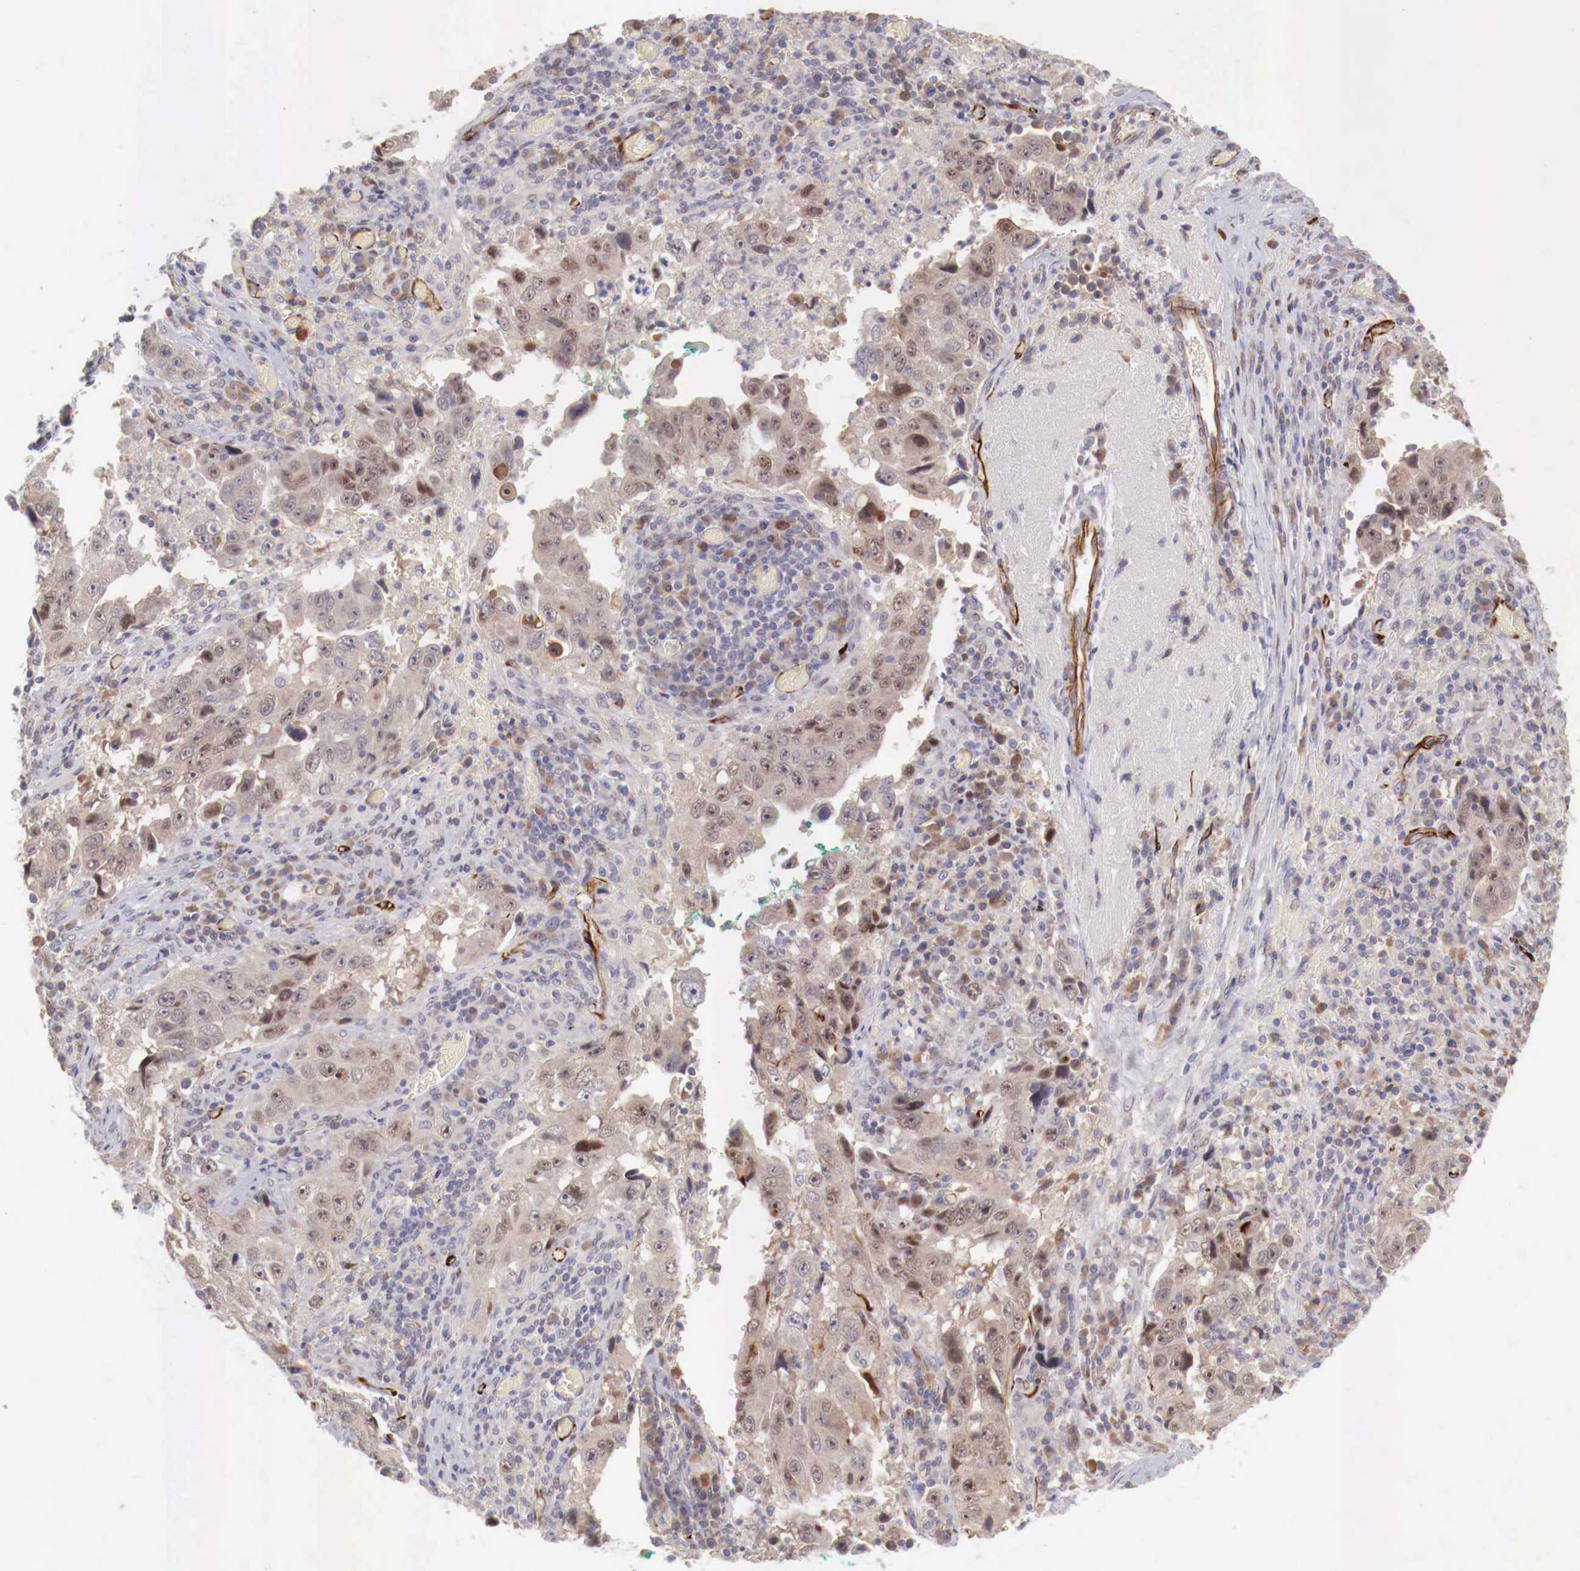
{"staining": {"intensity": "moderate", "quantity": "25%-75%", "location": "cytoplasmic/membranous,nuclear"}, "tissue": "lung cancer", "cell_type": "Tumor cells", "image_type": "cancer", "snomed": [{"axis": "morphology", "description": "Squamous cell carcinoma, NOS"}, {"axis": "topography", "description": "Lung"}], "caption": "IHC image of human lung cancer stained for a protein (brown), which exhibits medium levels of moderate cytoplasmic/membranous and nuclear expression in approximately 25%-75% of tumor cells.", "gene": "WT1", "patient": {"sex": "male", "age": 64}}